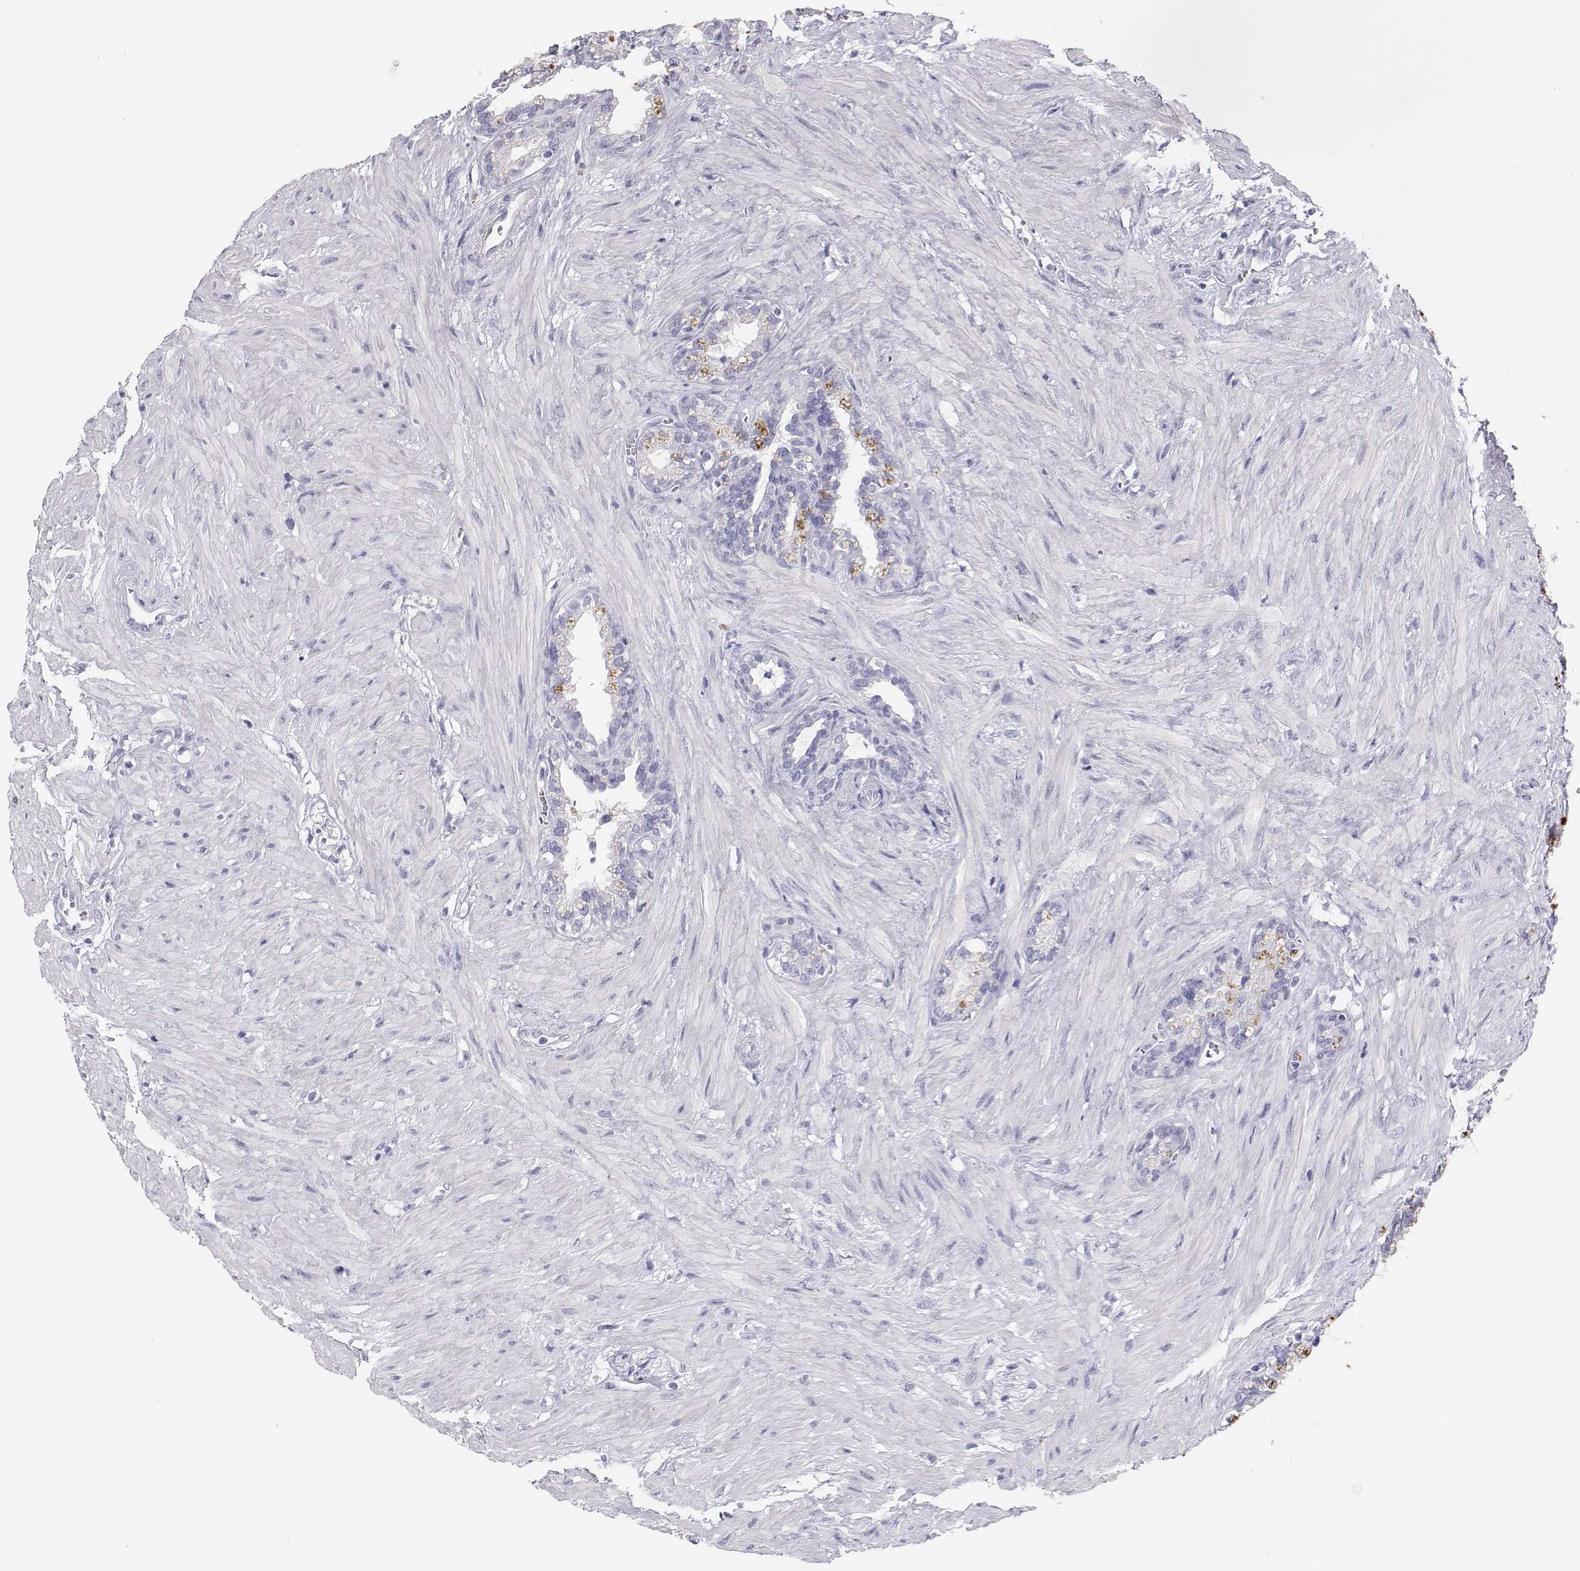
{"staining": {"intensity": "moderate", "quantity": "<25%", "location": "cytoplasmic/membranous"}, "tissue": "seminal vesicle", "cell_type": "Glandular cells", "image_type": "normal", "snomed": [{"axis": "morphology", "description": "Normal tissue, NOS"}, {"axis": "topography", "description": "Seminal veicle"}], "caption": "Brown immunohistochemical staining in benign human seminal vesicle exhibits moderate cytoplasmic/membranous expression in about <25% of glandular cells.", "gene": "BHMT", "patient": {"sex": "male", "age": 76}}